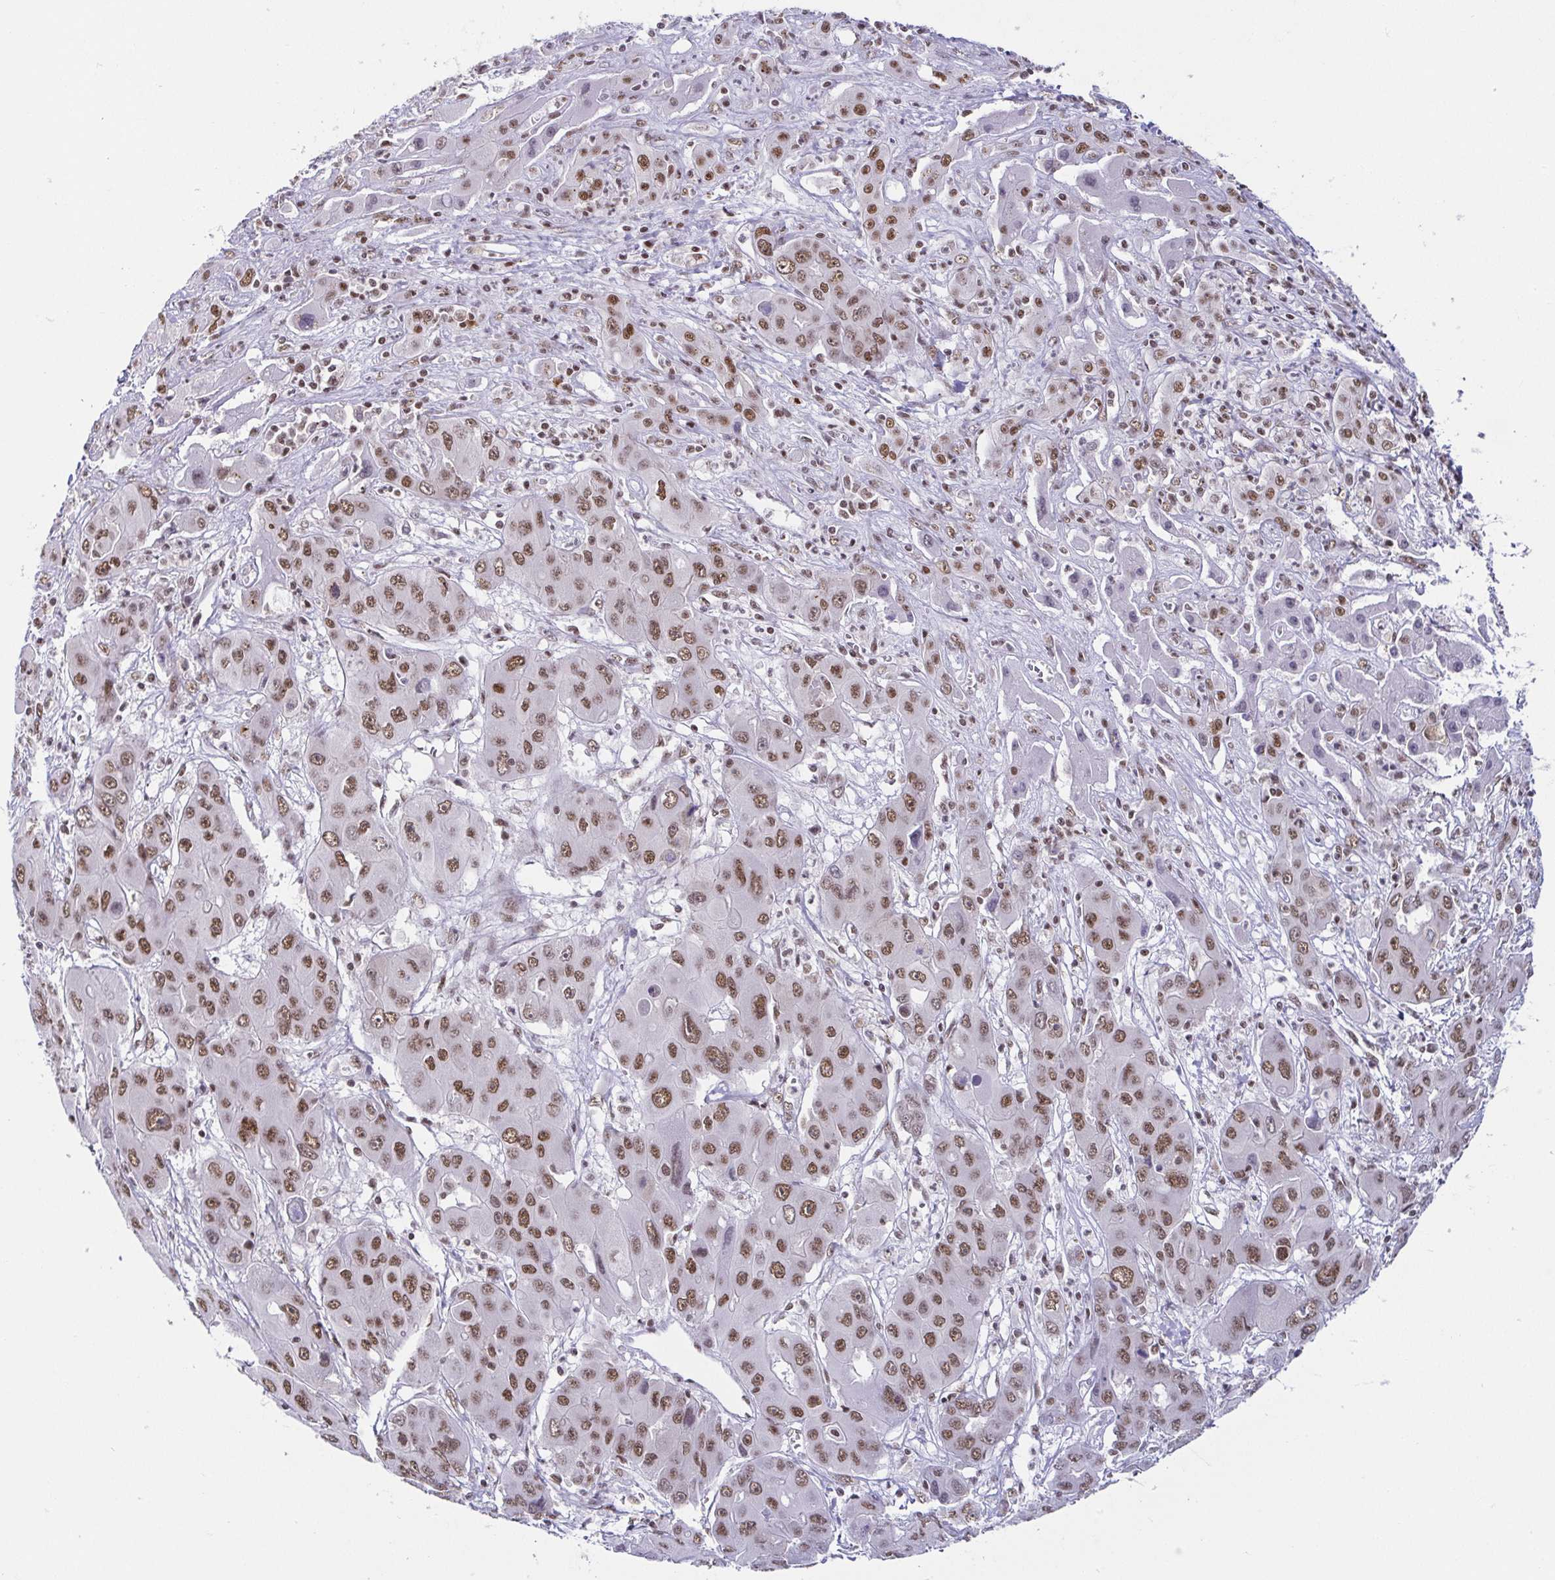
{"staining": {"intensity": "moderate", "quantity": ">75%", "location": "nuclear"}, "tissue": "liver cancer", "cell_type": "Tumor cells", "image_type": "cancer", "snomed": [{"axis": "morphology", "description": "Cholangiocarcinoma"}, {"axis": "topography", "description": "Liver"}], "caption": "The immunohistochemical stain labels moderate nuclear expression in tumor cells of liver cancer tissue.", "gene": "EWSR1", "patient": {"sex": "male", "age": 67}}